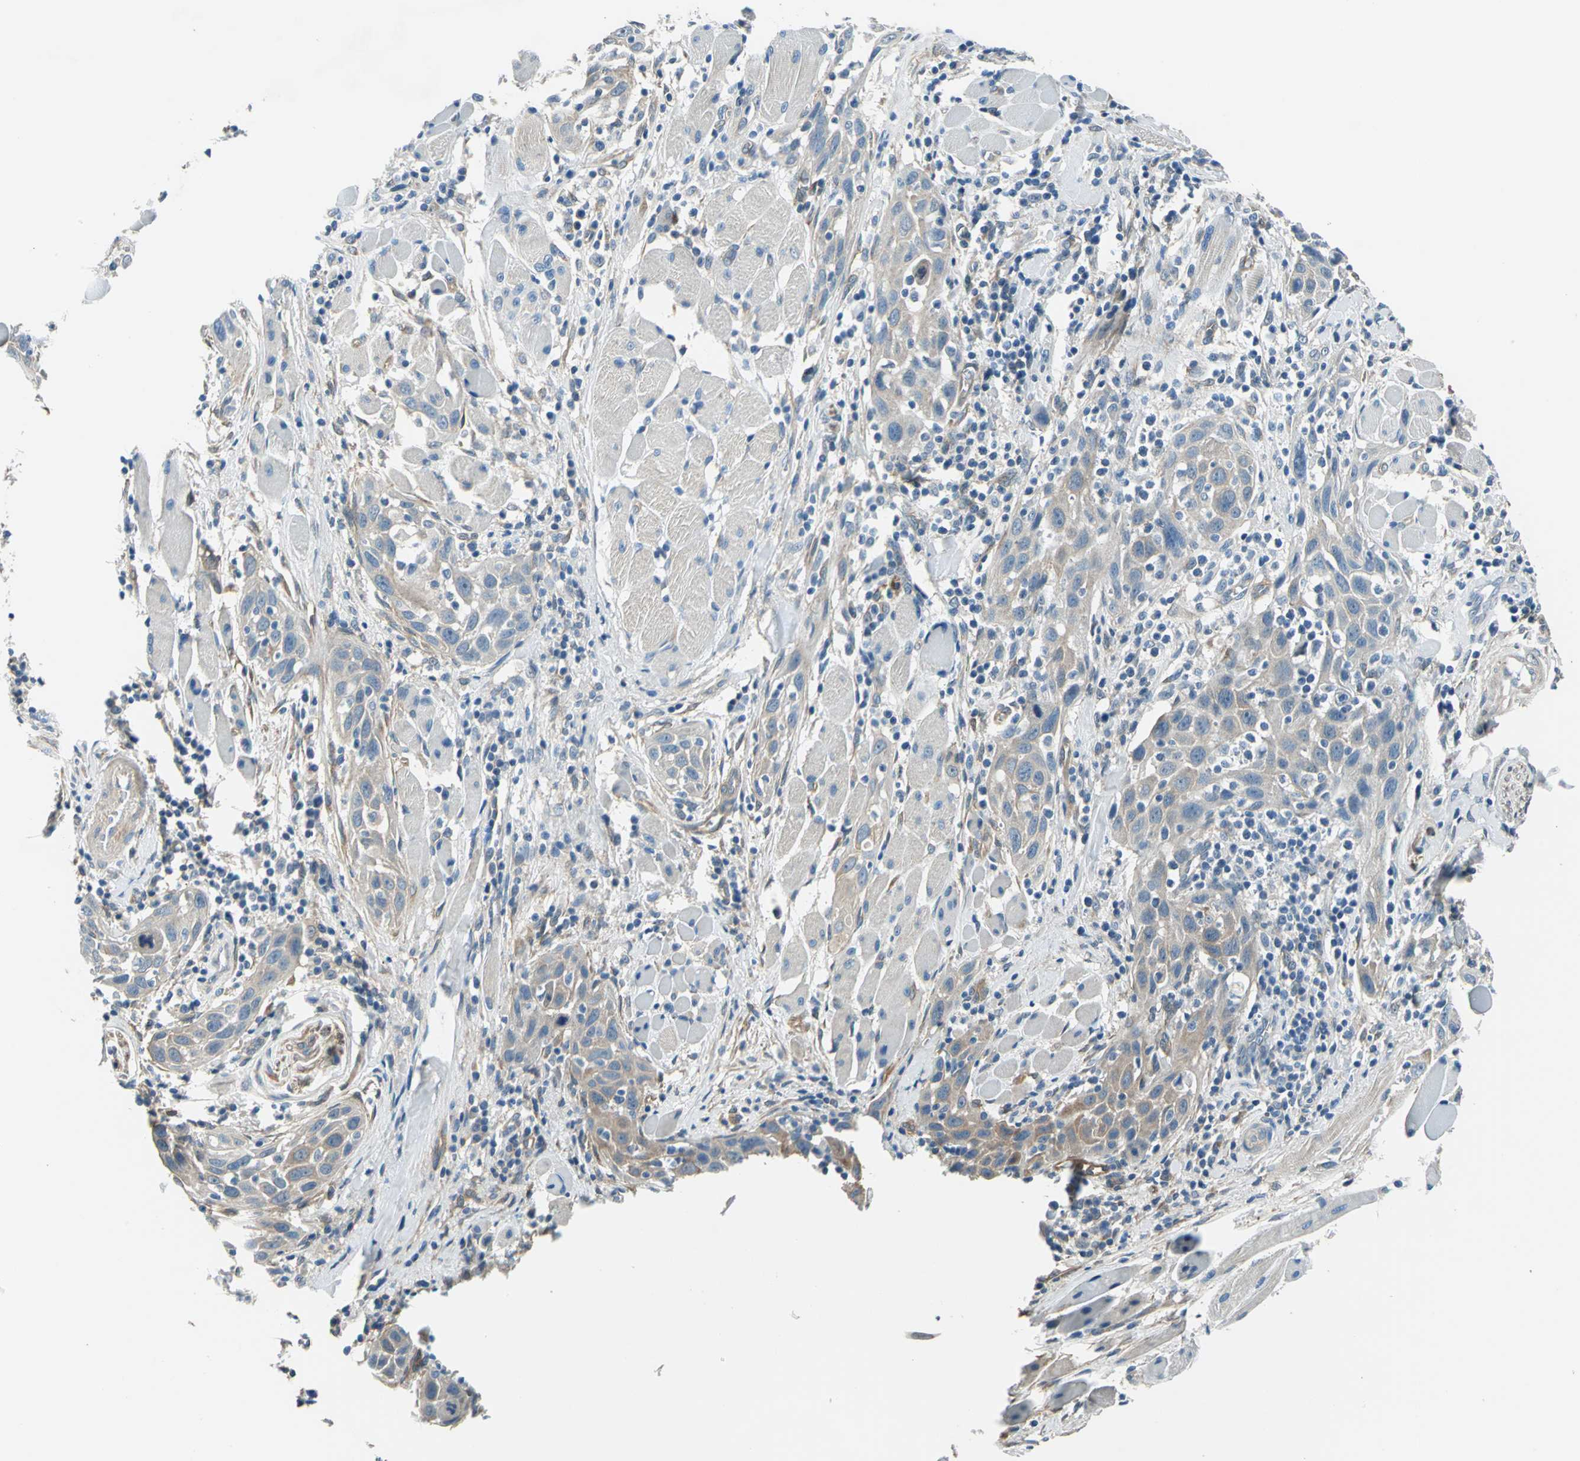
{"staining": {"intensity": "weak", "quantity": "25%-75%", "location": "cytoplasmic/membranous"}, "tissue": "head and neck cancer", "cell_type": "Tumor cells", "image_type": "cancer", "snomed": [{"axis": "morphology", "description": "Squamous cell carcinoma, NOS"}, {"axis": "topography", "description": "Oral tissue"}, {"axis": "topography", "description": "Head-Neck"}], "caption": "Tumor cells display weak cytoplasmic/membranous expression in approximately 25%-75% of cells in squamous cell carcinoma (head and neck). The protein of interest is shown in brown color, while the nuclei are stained blue.", "gene": "CDC42EP1", "patient": {"sex": "female", "age": 50}}